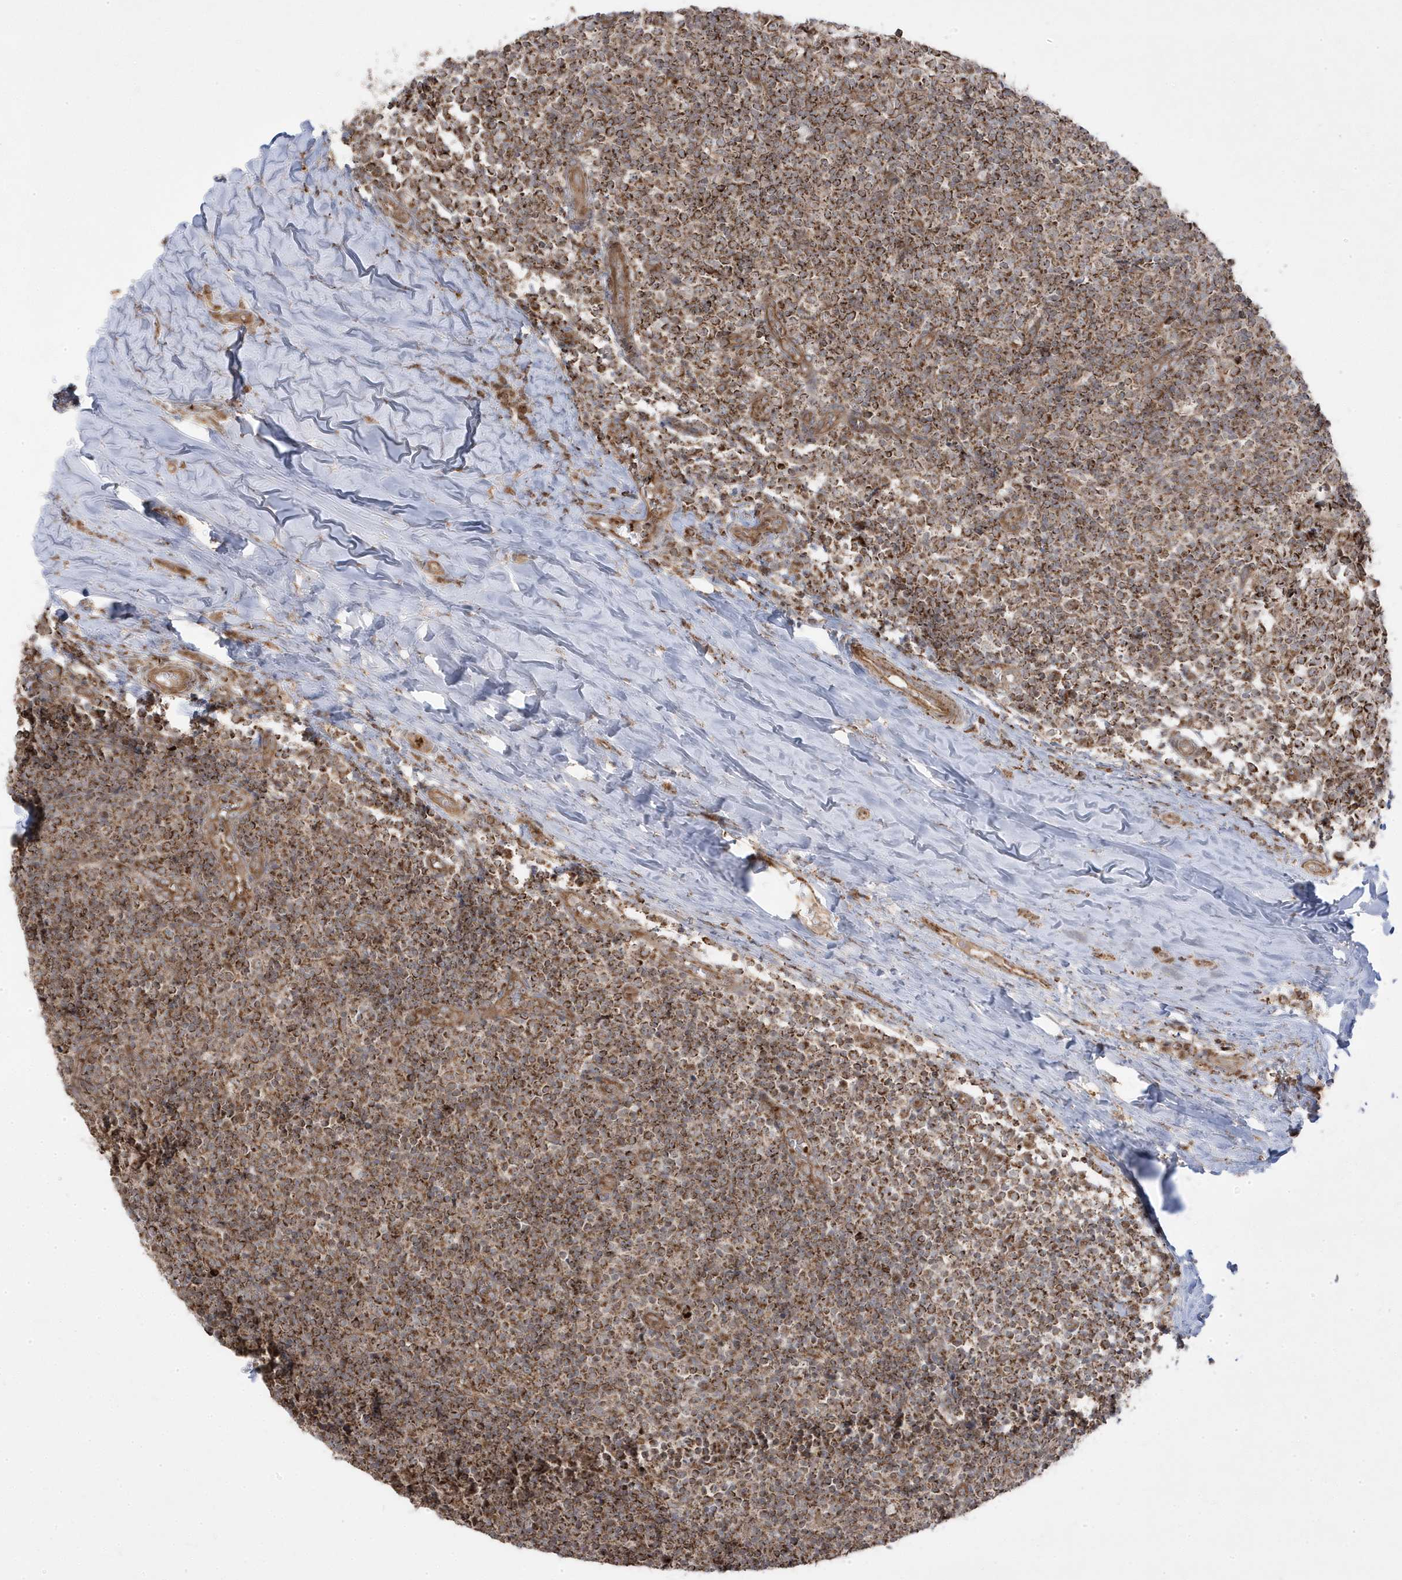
{"staining": {"intensity": "moderate", "quantity": ">75%", "location": "cytoplasmic/membranous"}, "tissue": "tonsil", "cell_type": "Germinal center cells", "image_type": "normal", "snomed": [{"axis": "morphology", "description": "Normal tissue, NOS"}, {"axis": "topography", "description": "Tonsil"}], "caption": "High-magnification brightfield microscopy of unremarkable tonsil stained with DAB (brown) and counterstained with hematoxylin (blue). germinal center cells exhibit moderate cytoplasmic/membranous staining is identified in about>75% of cells.", "gene": "CLUAP1", "patient": {"sex": "female", "age": 19}}